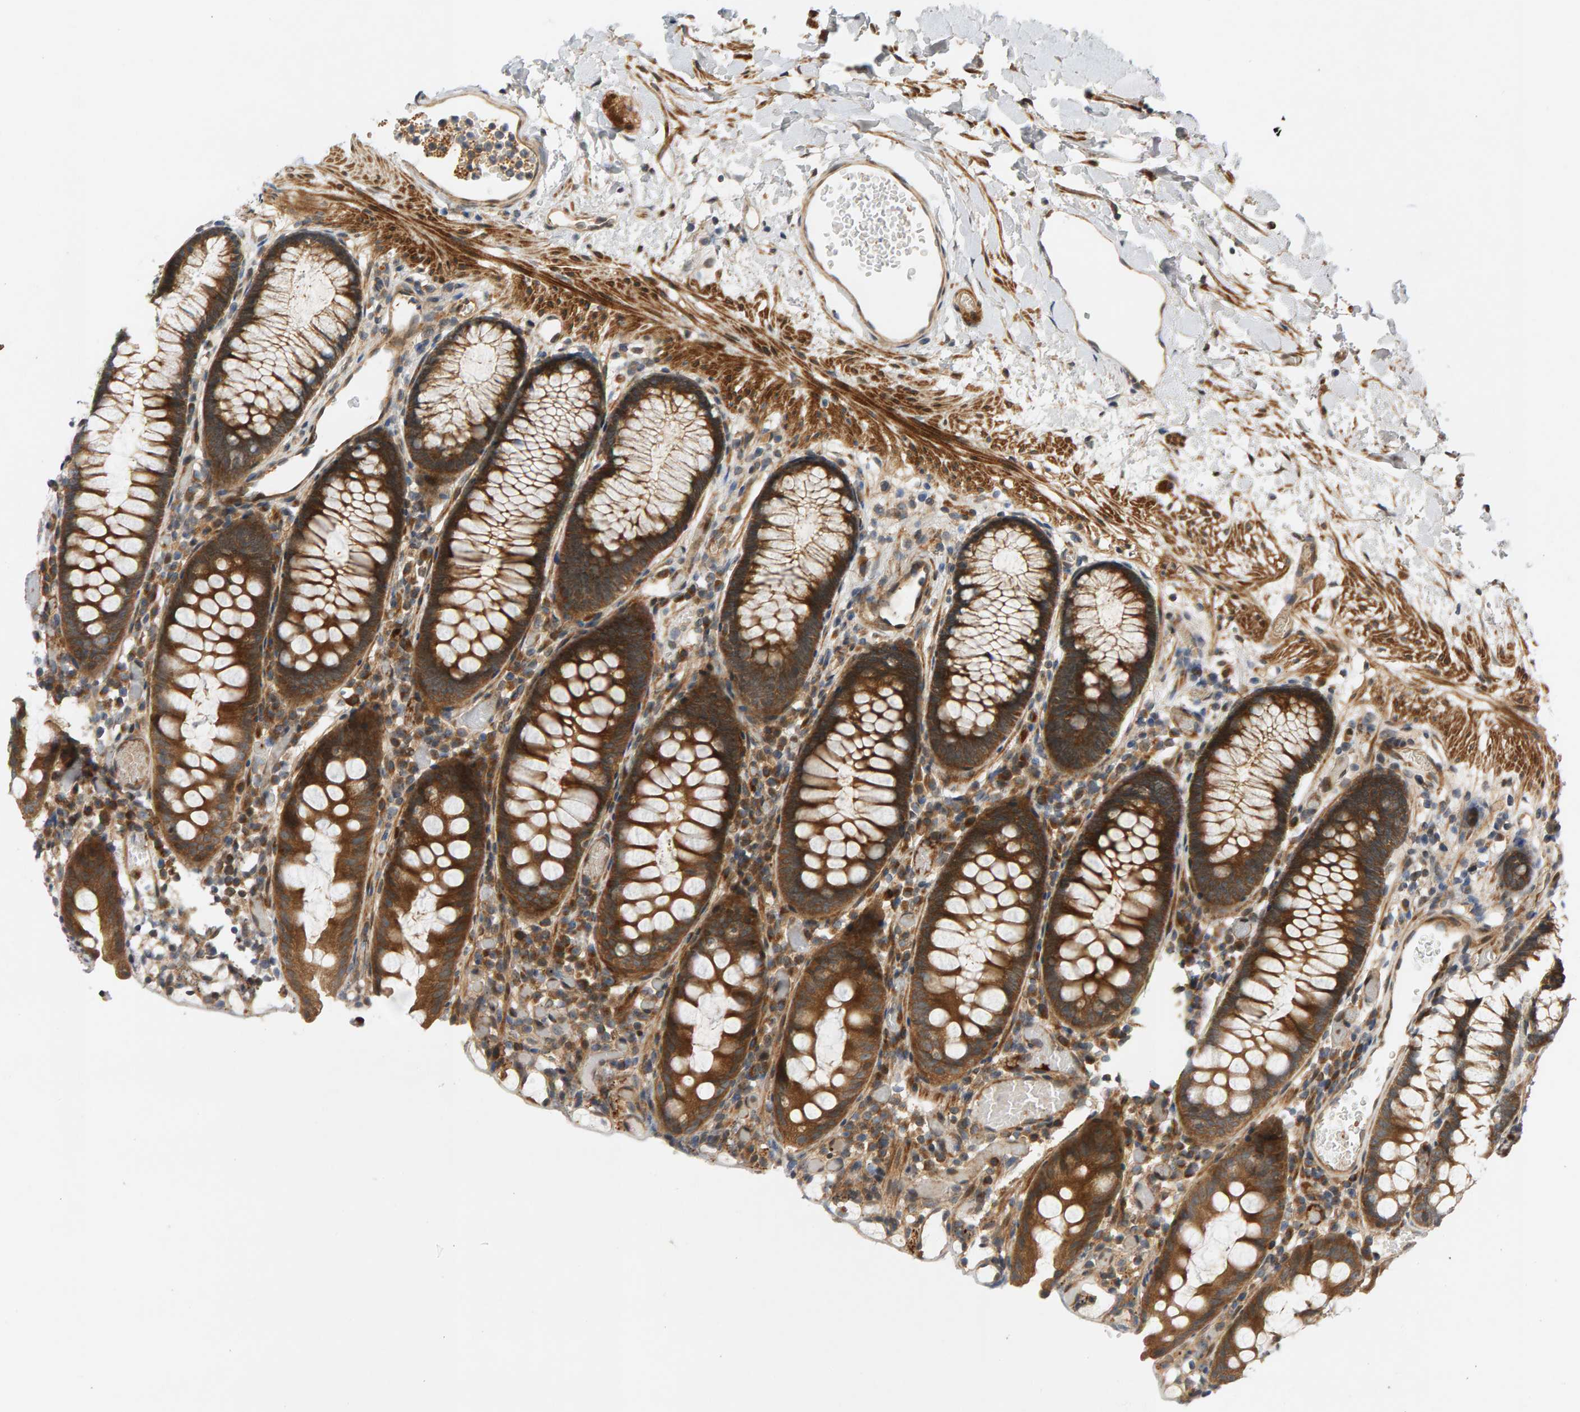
{"staining": {"intensity": "moderate", "quantity": ">75%", "location": "cytoplasmic/membranous"}, "tissue": "colon", "cell_type": "Endothelial cells", "image_type": "normal", "snomed": [{"axis": "morphology", "description": "Normal tissue, NOS"}, {"axis": "topography", "description": "Colon"}], "caption": "Colon stained for a protein (brown) demonstrates moderate cytoplasmic/membranous positive expression in about >75% of endothelial cells.", "gene": "BAHCC1", "patient": {"sex": "male", "age": 14}}